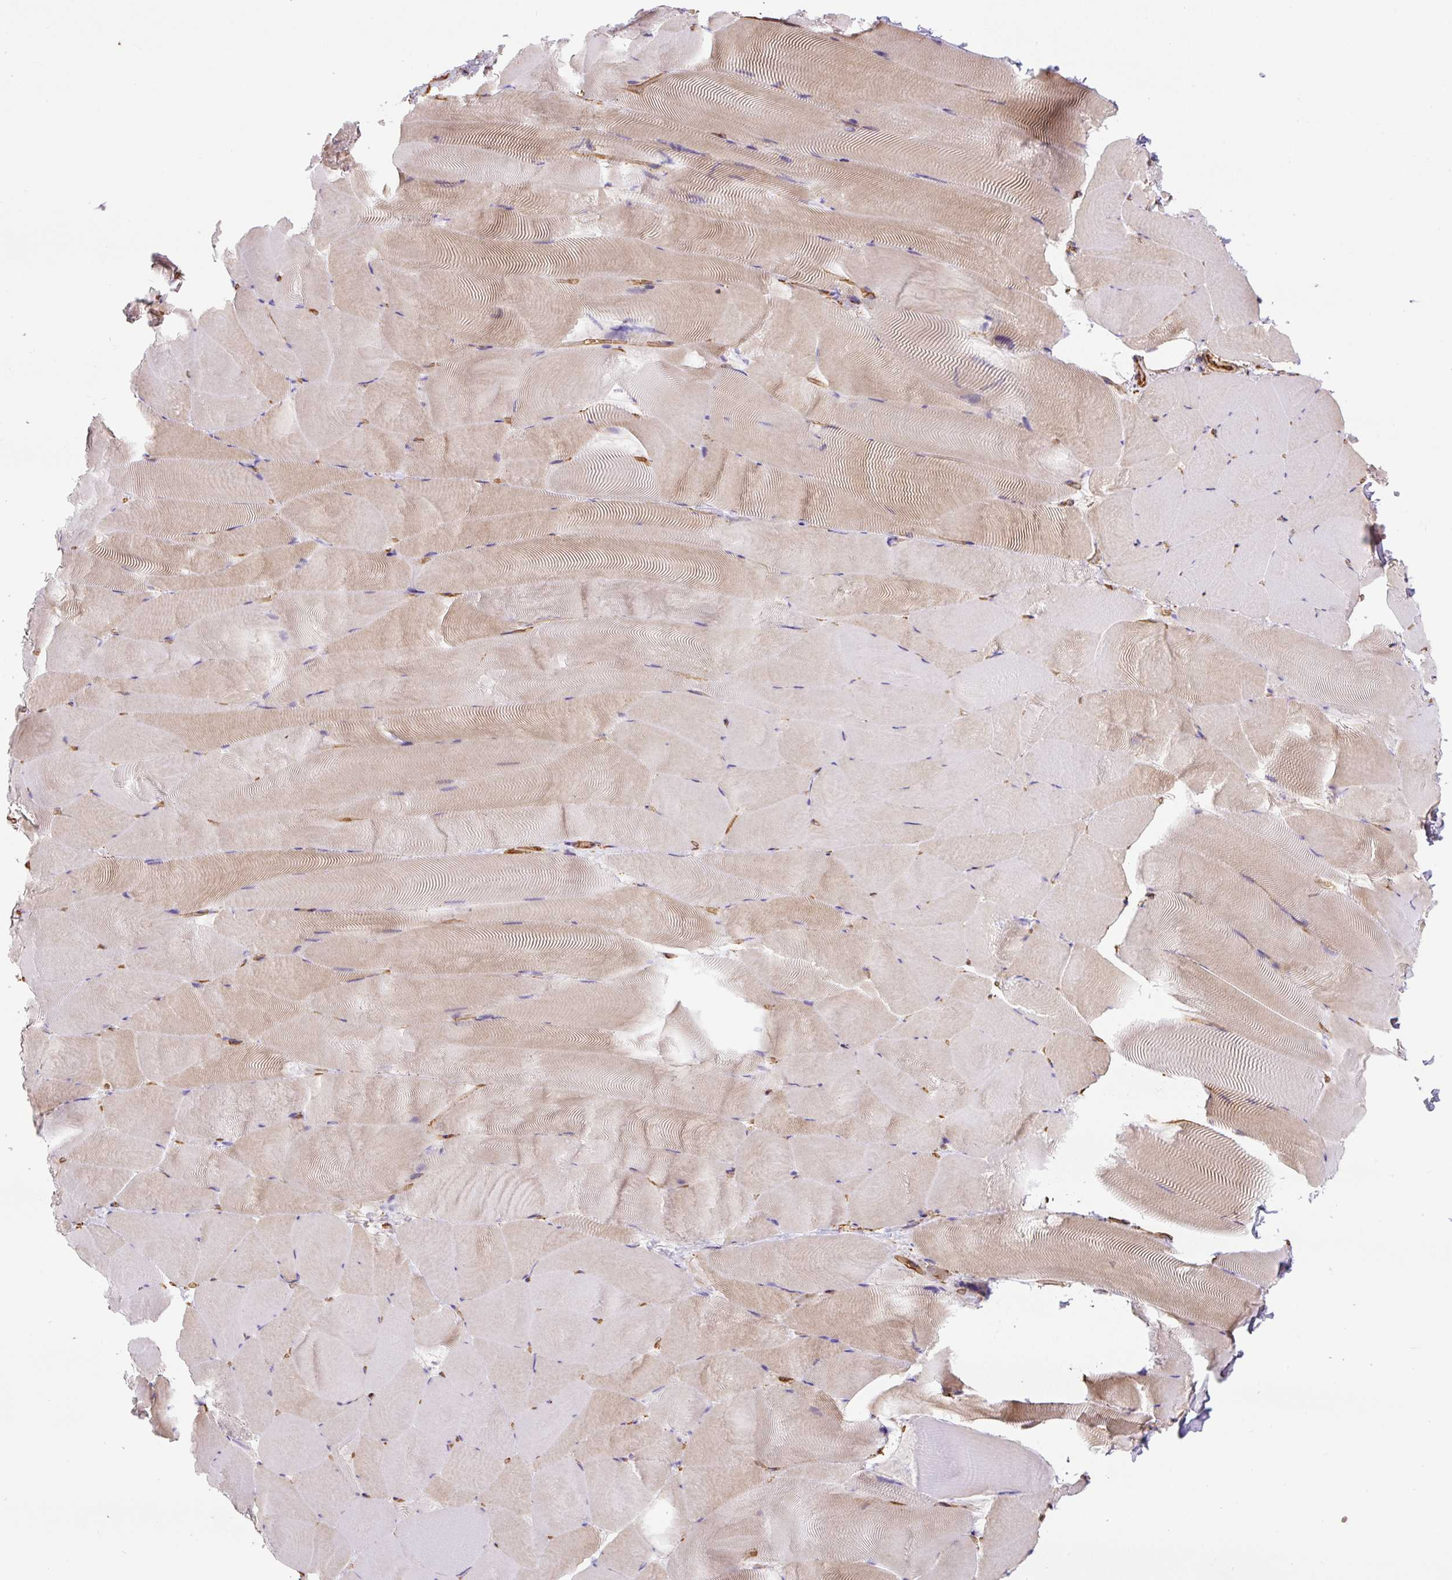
{"staining": {"intensity": "weak", "quantity": "<25%", "location": "cytoplasmic/membranous"}, "tissue": "skeletal muscle", "cell_type": "Myocytes", "image_type": "normal", "snomed": [{"axis": "morphology", "description": "Normal tissue, NOS"}, {"axis": "topography", "description": "Skeletal muscle"}], "caption": "Myocytes are negative for brown protein staining in benign skeletal muscle. The staining is performed using DAB (3,3'-diaminobenzidine) brown chromogen with nuclei counter-stained in using hematoxylin.", "gene": "B3GALT5", "patient": {"sex": "female", "age": 64}}